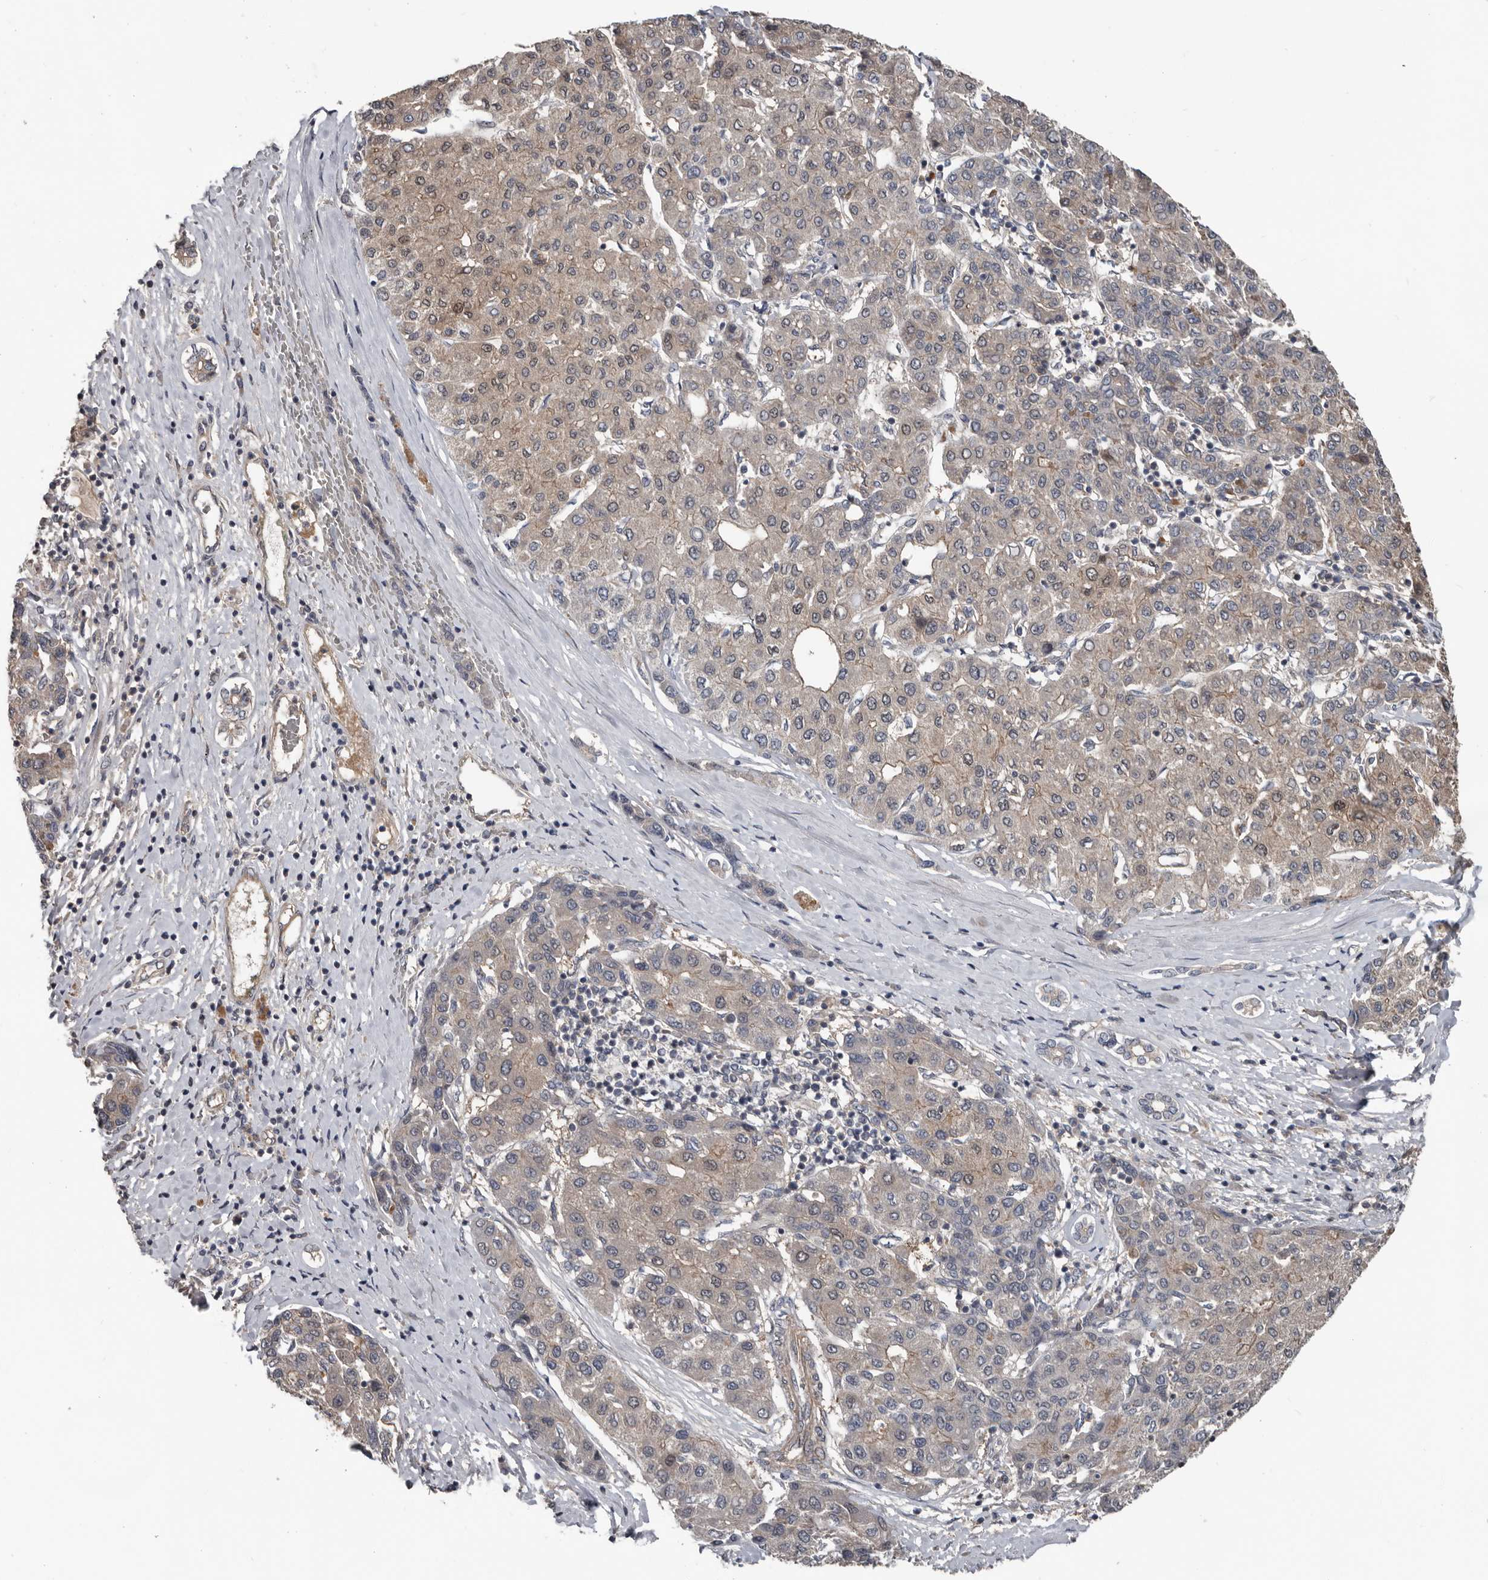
{"staining": {"intensity": "weak", "quantity": "<25%", "location": "cytoplasmic/membranous"}, "tissue": "liver cancer", "cell_type": "Tumor cells", "image_type": "cancer", "snomed": [{"axis": "morphology", "description": "Carcinoma, Hepatocellular, NOS"}, {"axis": "topography", "description": "Liver"}], "caption": "Immunohistochemistry histopathology image of liver cancer stained for a protein (brown), which reveals no staining in tumor cells.", "gene": "DNAJB4", "patient": {"sex": "male", "age": 65}}